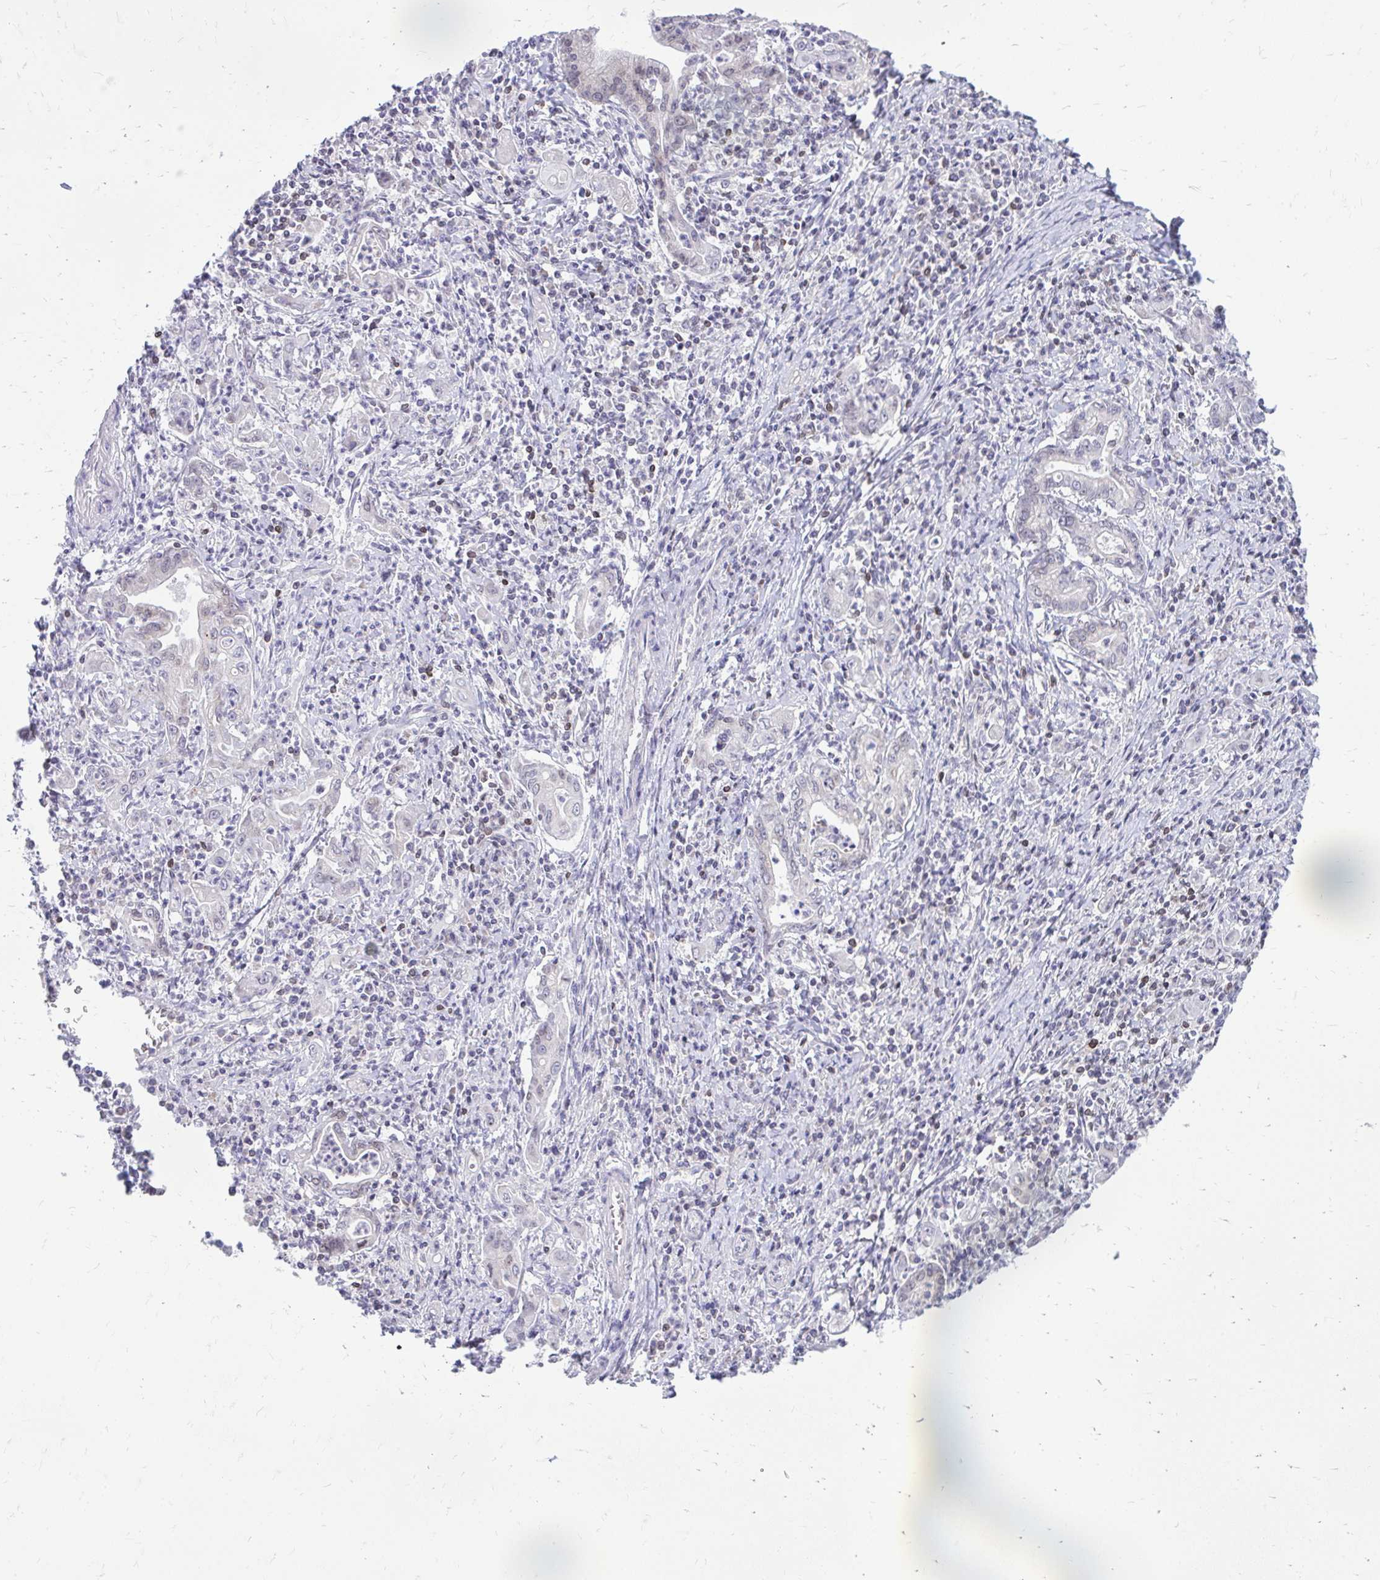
{"staining": {"intensity": "negative", "quantity": "none", "location": "none"}, "tissue": "stomach cancer", "cell_type": "Tumor cells", "image_type": "cancer", "snomed": [{"axis": "morphology", "description": "Adenocarcinoma, NOS"}, {"axis": "topography", "description": "Stomach, upper"}], "caption": "The photomicrograph displays no significant expression in tumor cells of stomach cancer (adenocarcinoma). (Immunohistochemistry, brightfield microscopy, high magnification).", "gene": "RPS6KA2", "patient": {"sex": "female", "age": 79}}